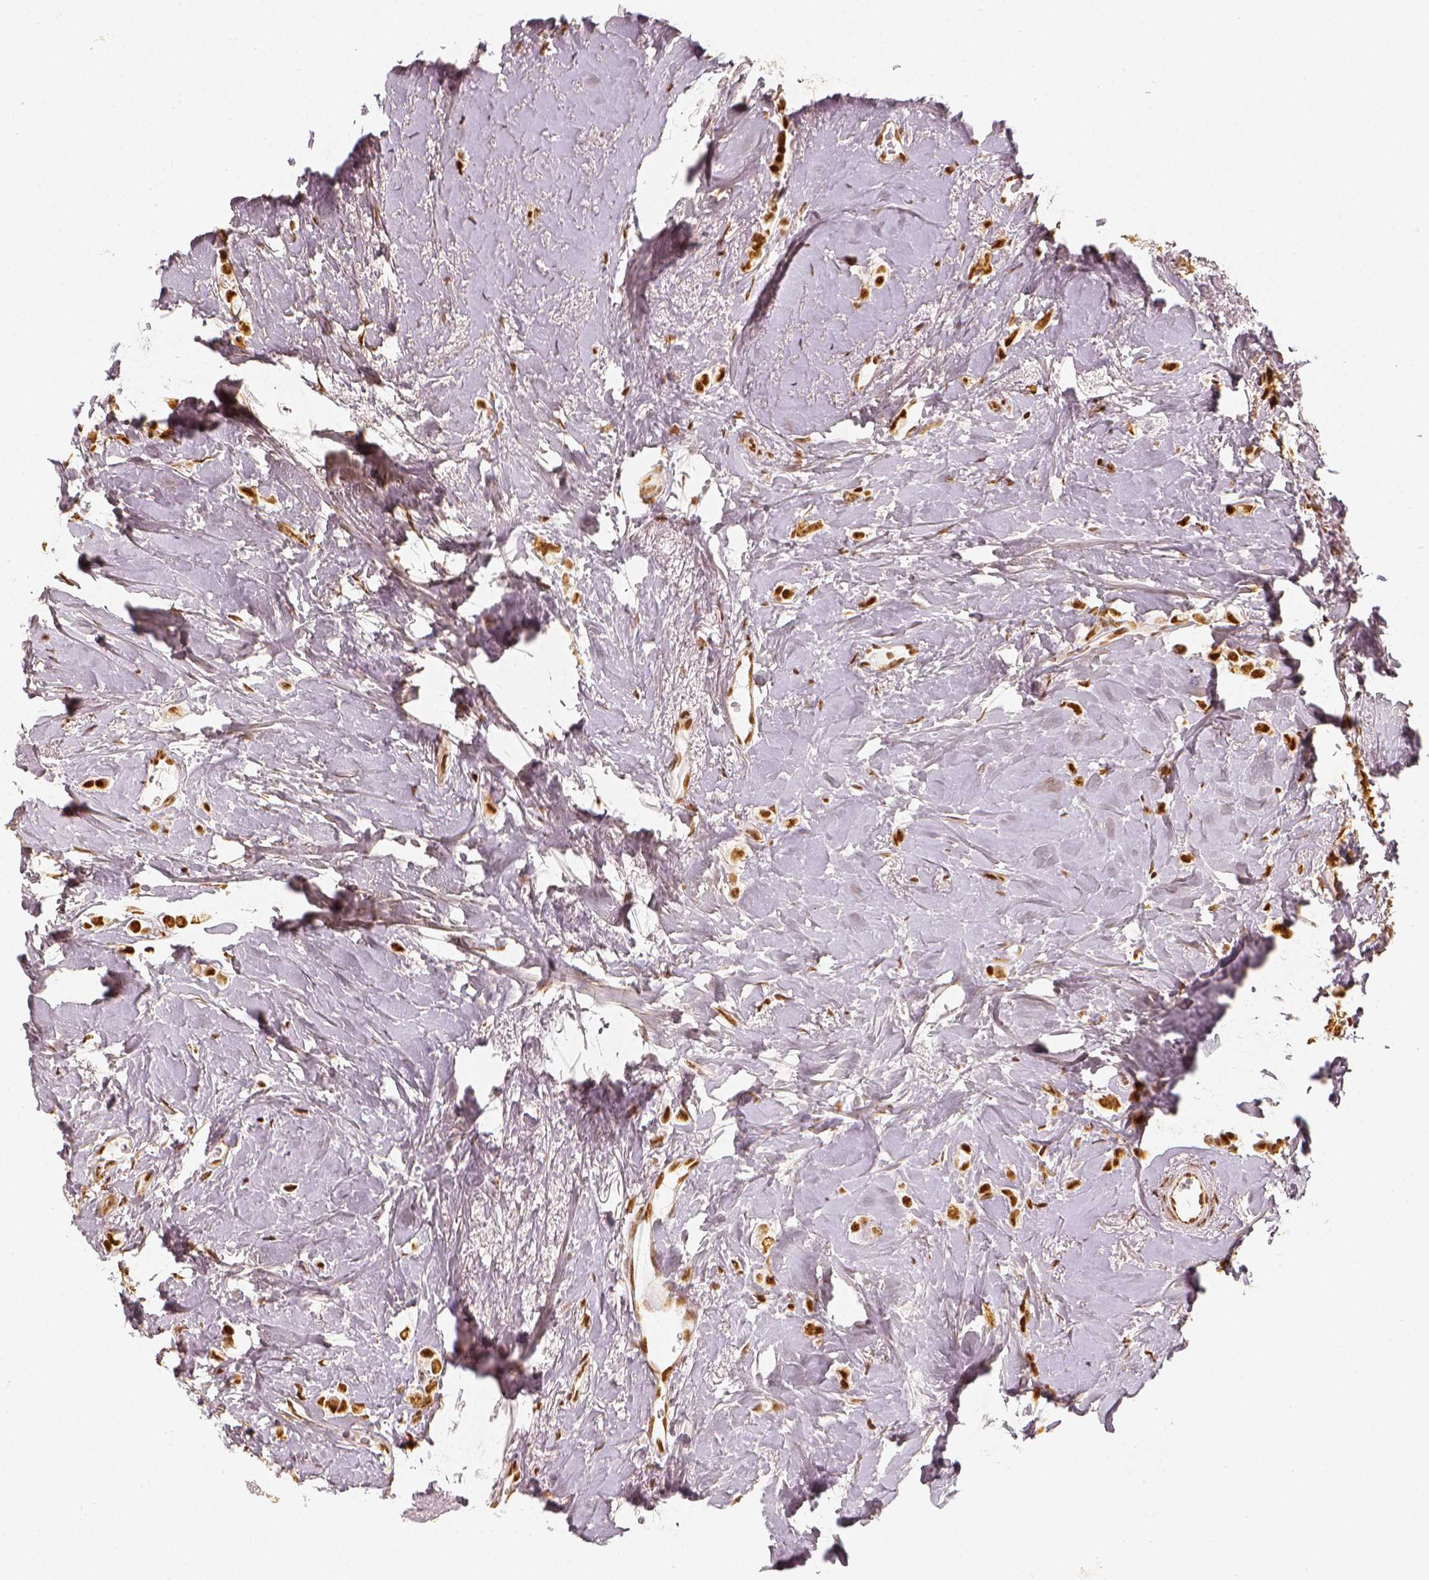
{"staining": {"intensity": "strong", "quantity": ">75%", "location": "nuclear"}, "tissue": "breast cancer", "cell_type": "Tumor cells", "image_type": "cancer", "snomed": [{"axis": "morphology", "description": "Lobular carcinoma"}, {"axis": "topography", "description": "Breast"}], "caption": "The photomicrograph displays a brown stain indicating the presence of a protein in the nuclear of tumor cells in lobular carcinoma (breast). The staining is performed using DAB (3,3'-diaminobenzidine) brown chromogen to label protein expression. The nuclei are counter-stained blue using hematoxylin.", "gene": "KDM5B", "patient": {"sex": "female", "age": 66}}